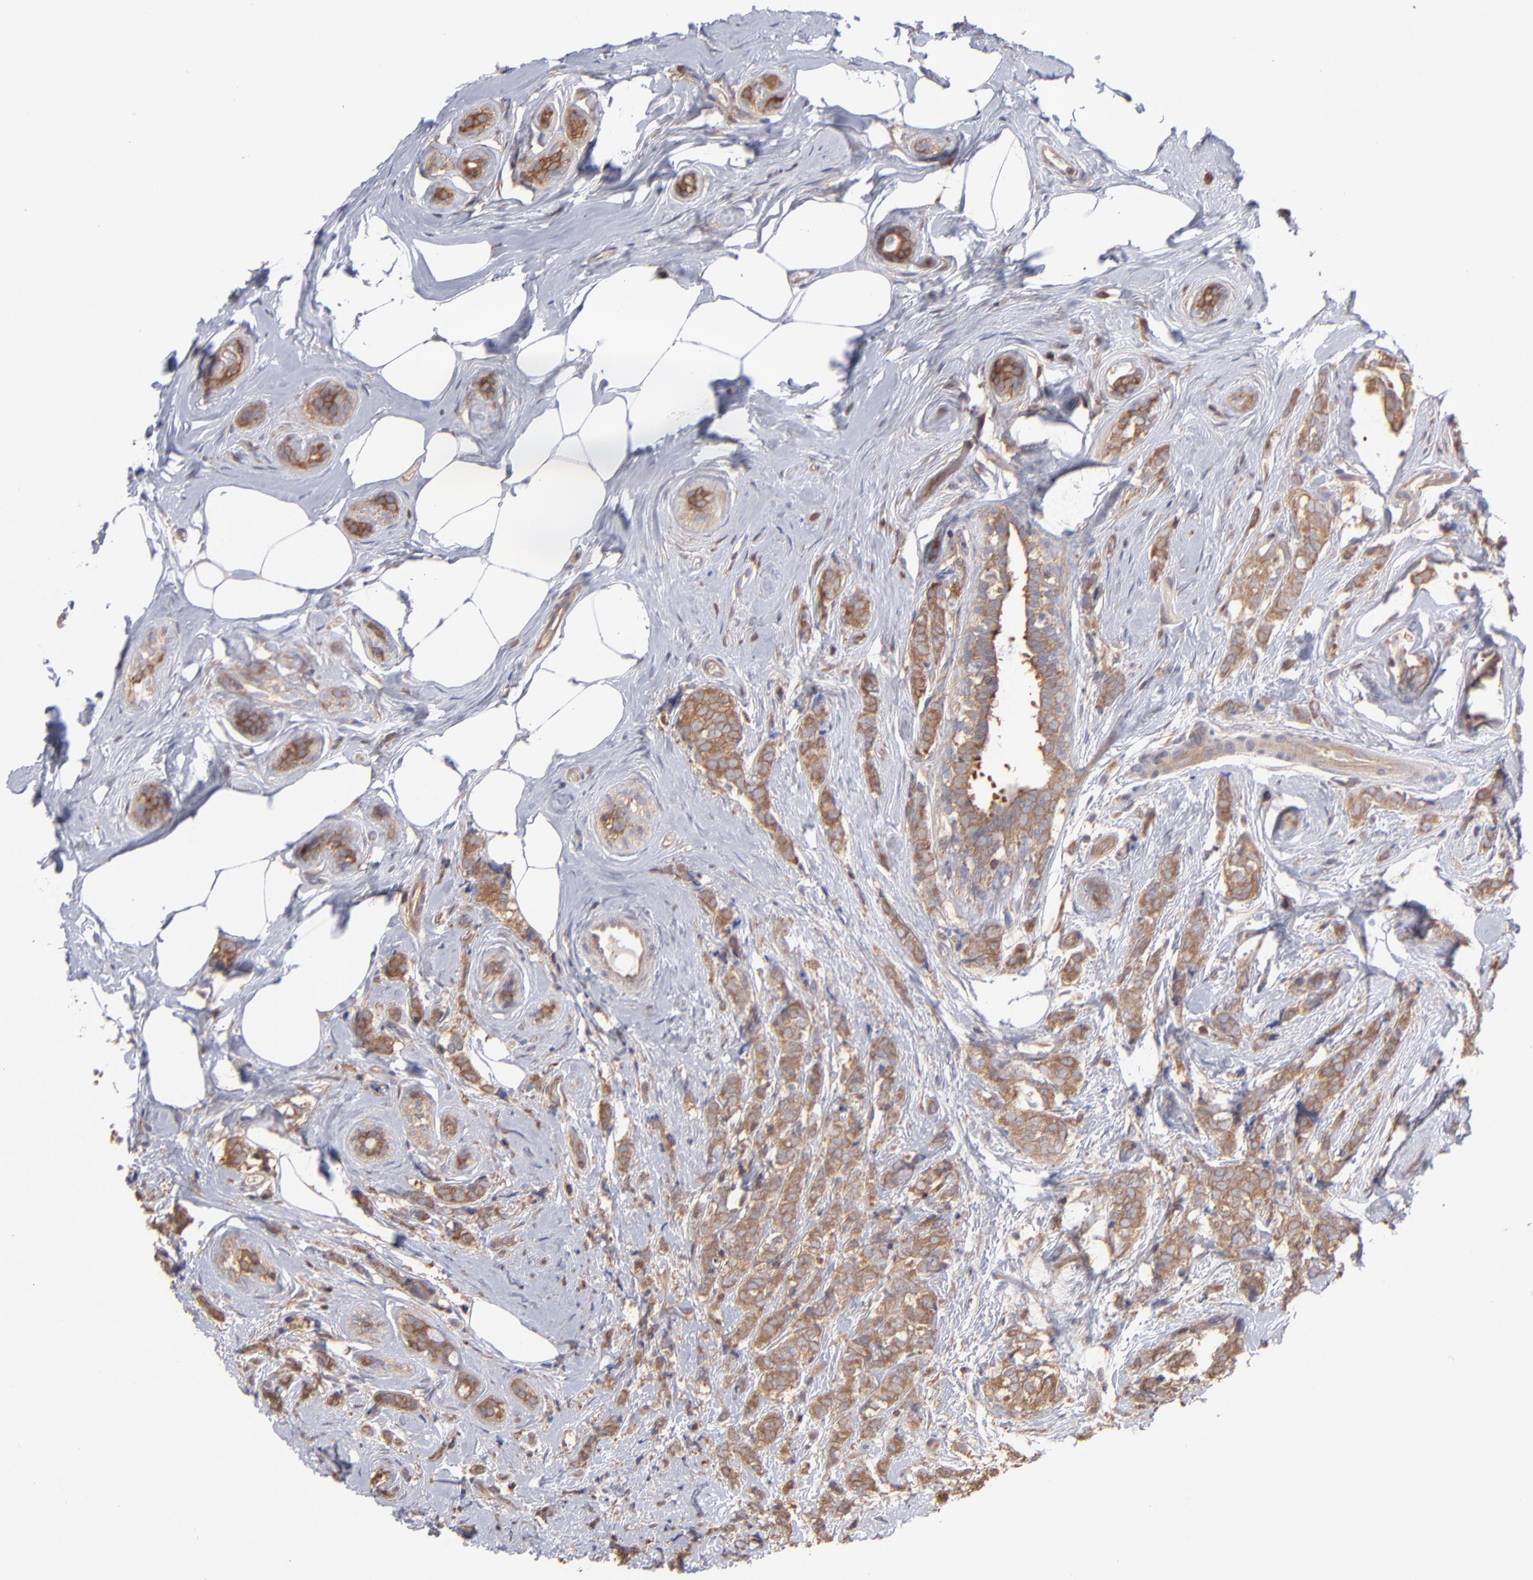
{"staining": {"intensity": "strong", "quantity": ">75%", "location": "cytoplasmic/membranous"}, "tissue": "breast cancer", "cell_type": "Tumor cells", "image_type": "cancer", "snomed": [{"axis": "morphology", "description": "Lobular carcinoma"}, {"axis": "topography", "description": "Breast"}], "caption": "Immunohistochemistry (DAB (3,3'-diaminobenzidine)) staining of breast cancer (lobular carcinoma) displays strong cytoplasmic/membranous protein expression in about >75% of tumor cells.", "gene": "MAP2K2", "patient": {"sex": "female", "age": 60}}